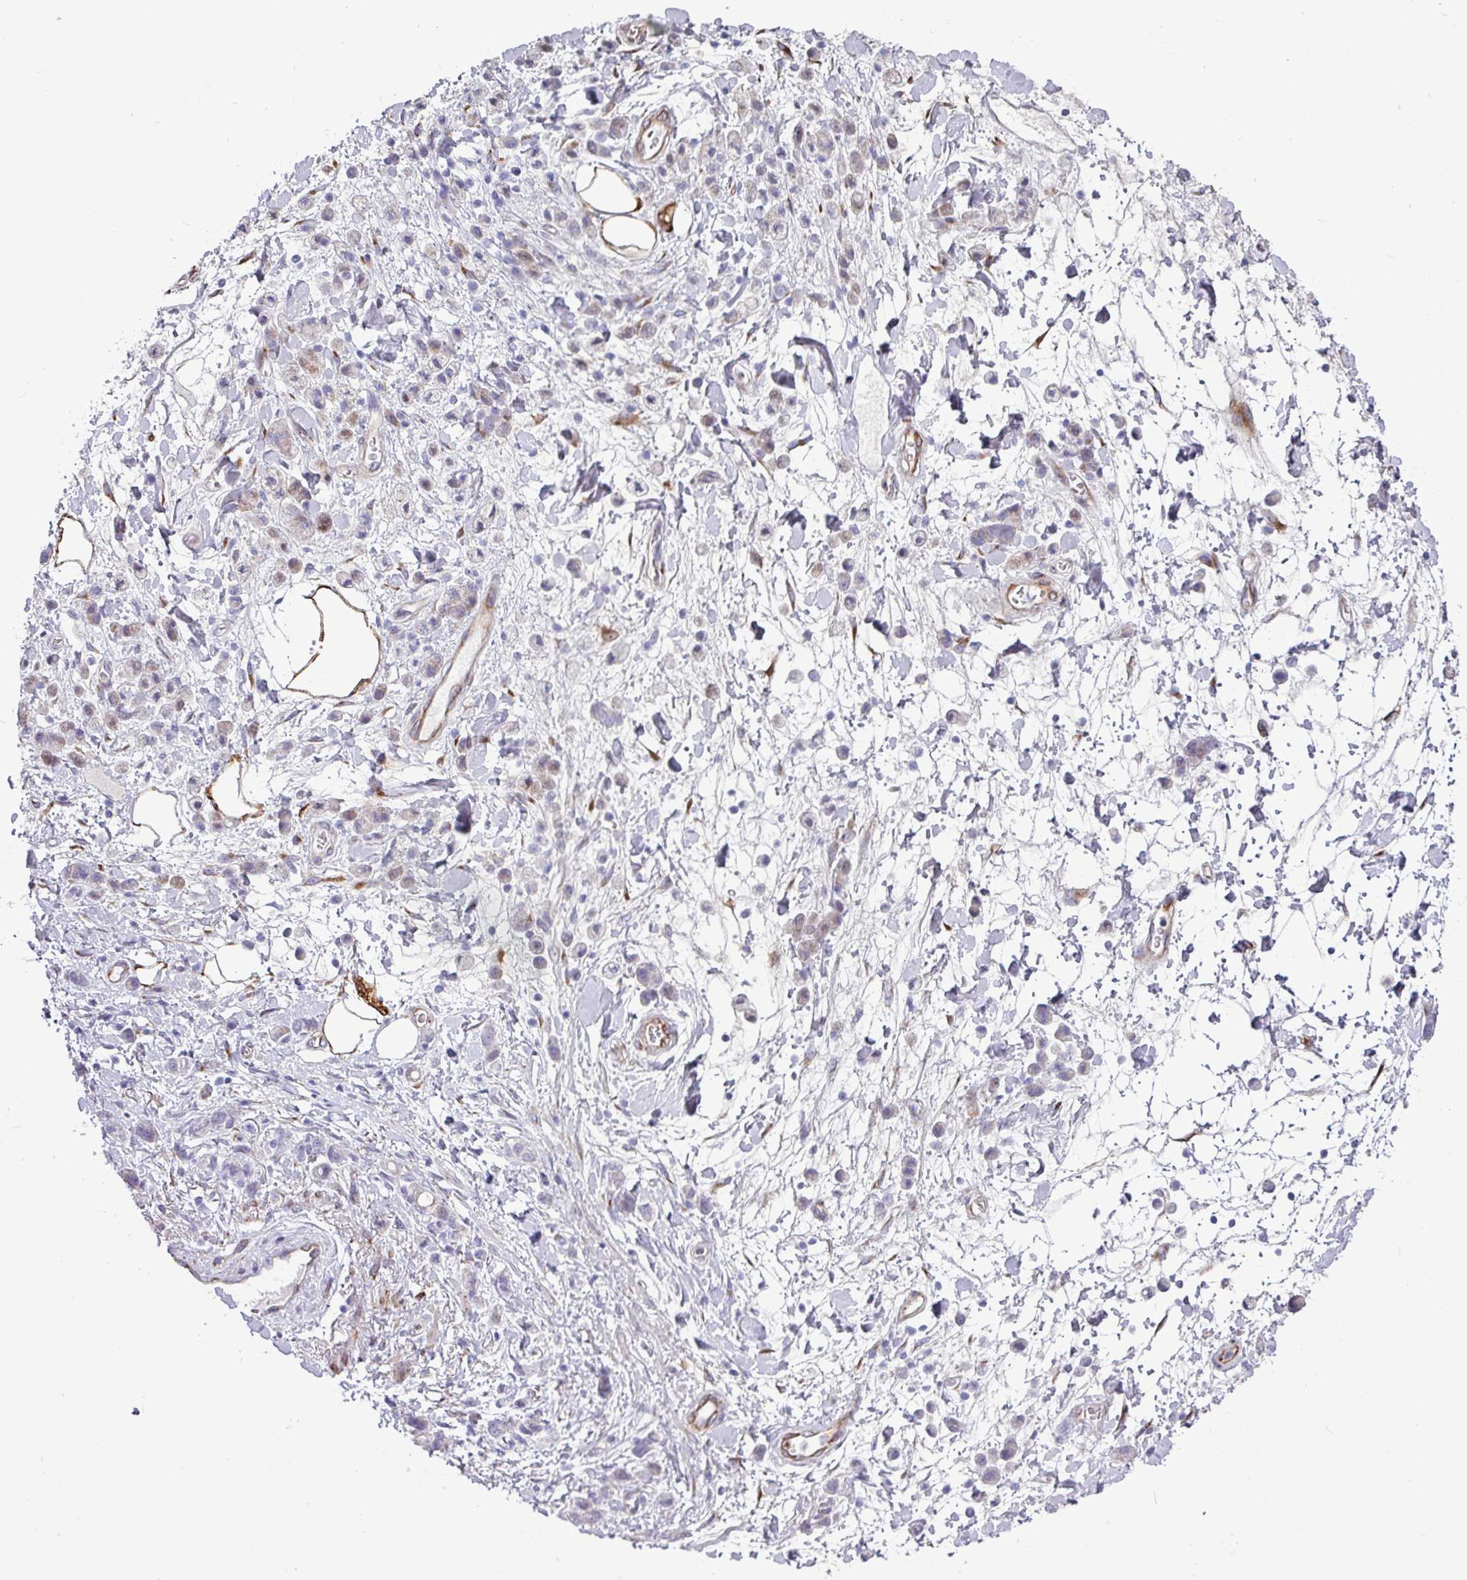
{"staining": {"intensity": "negative", "quantity": "none", "location": "none"}, "tissue": "stomach cancer", "cell_type": "Tumor cells", "image_type": "cancer", "snomed": [{"axis": "morphology", "description": "Adenocarcinoma, NOS"}, {"axis": "topography", "description": "Stomach"}], "caption": "Immunohistochemistry (IHC) photomicrograph of stomach cancer (adenocarcinoma) stained for a protein (brown), which demonstrates no positivity in tumor cells.", "gene": "PPP1R35", "patient": {"sex": "male", "age": 77}}